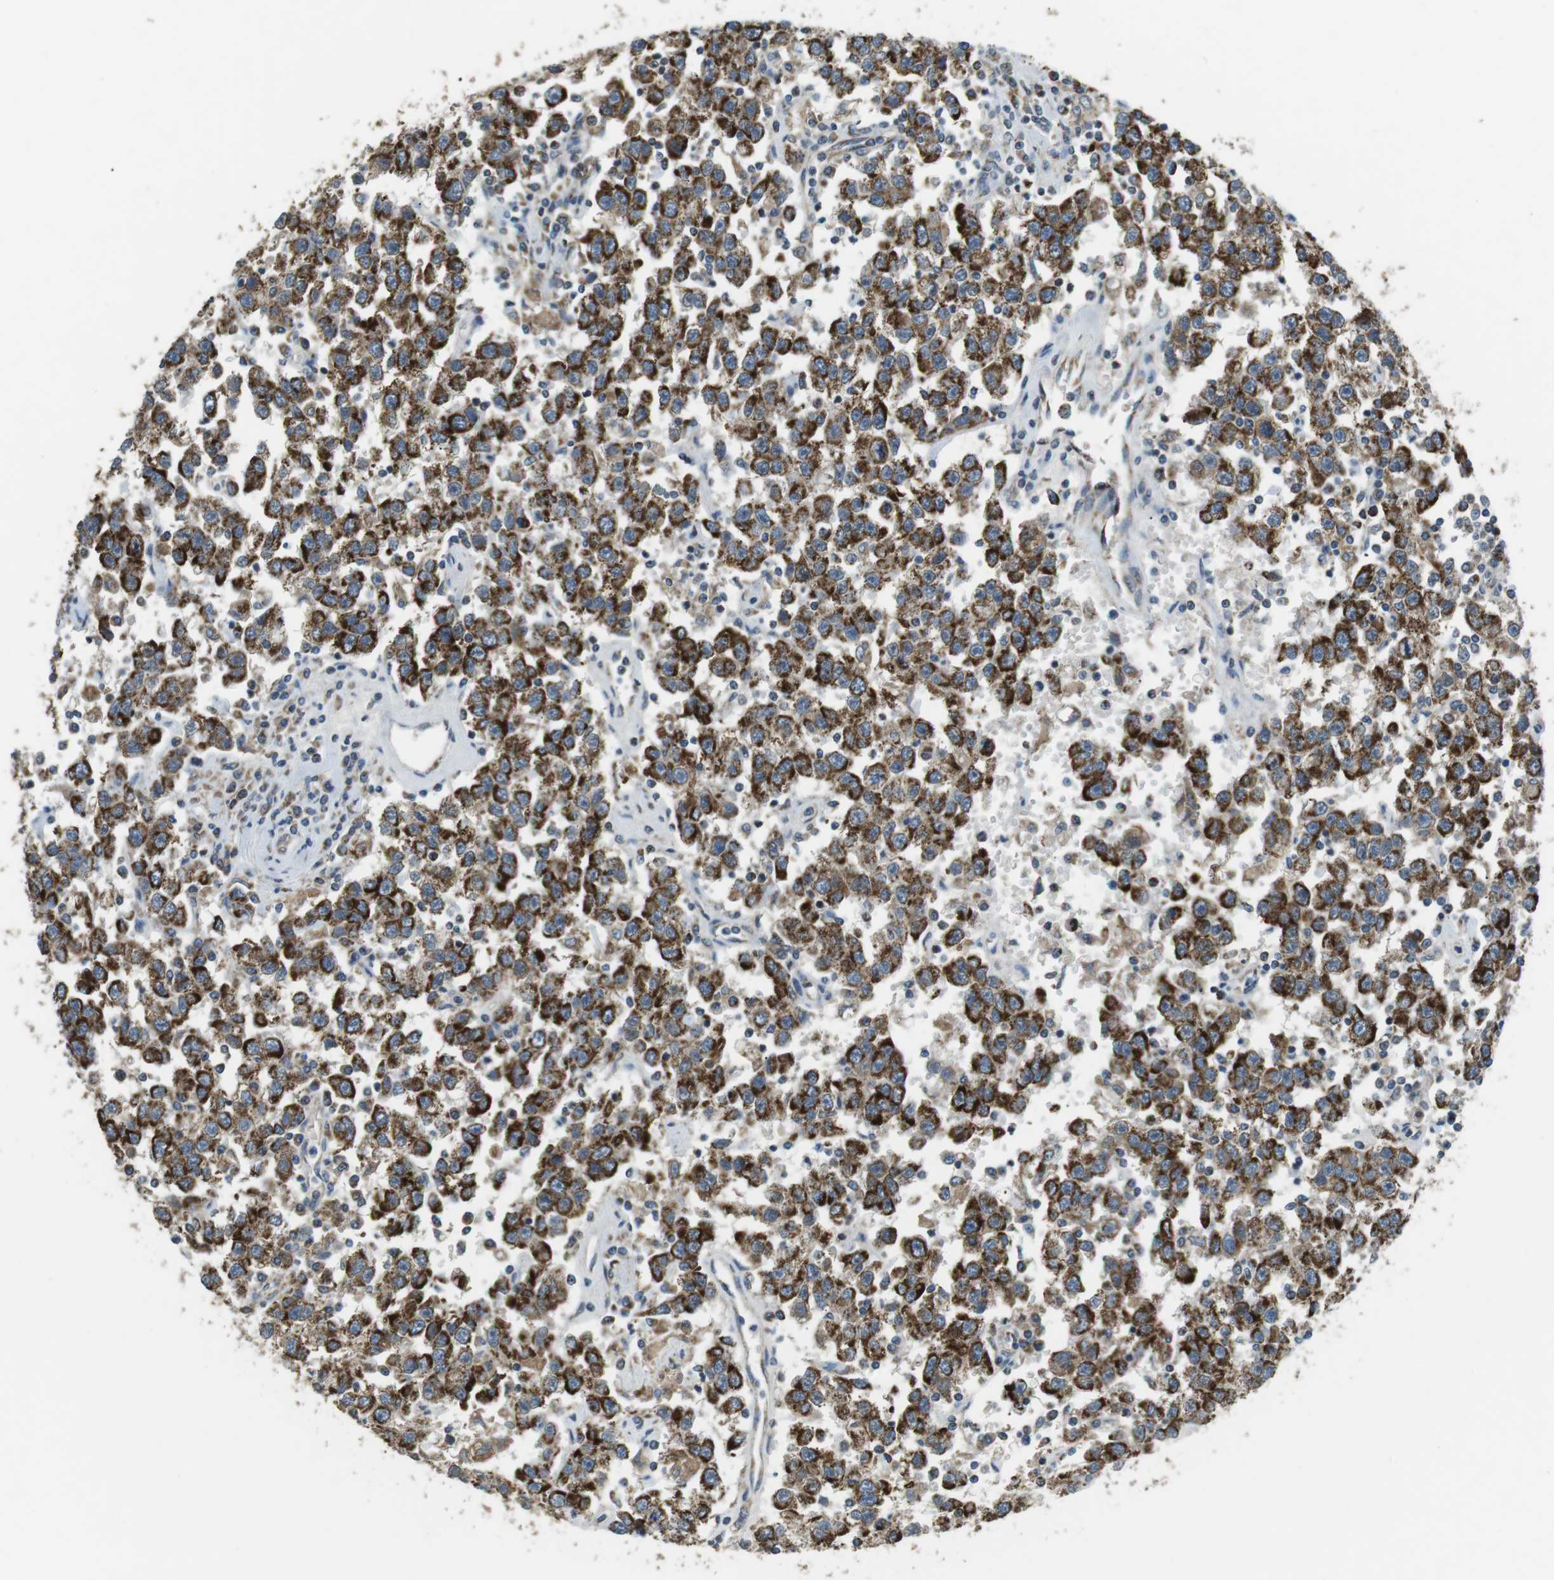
{"staining": {"intensity": "strong", "quantity": ">75%", "location": "cytoplasmic/membranous"}, "tissue": "testis cancer", "cell_type": "Tumor cells", "image_type": "cancer", "snomed": [{"axis": "morphology", "description": "Seminoma, NOS"}, {"axis": "topography", "description": "Testis"}], "caption": "Testis seminoma stained for a protein demonstrates strong cytoplasmic/membranous positivity in tumor cells.", "gene": "BACE1", "patient": {"sex": "male", "age": 41}}